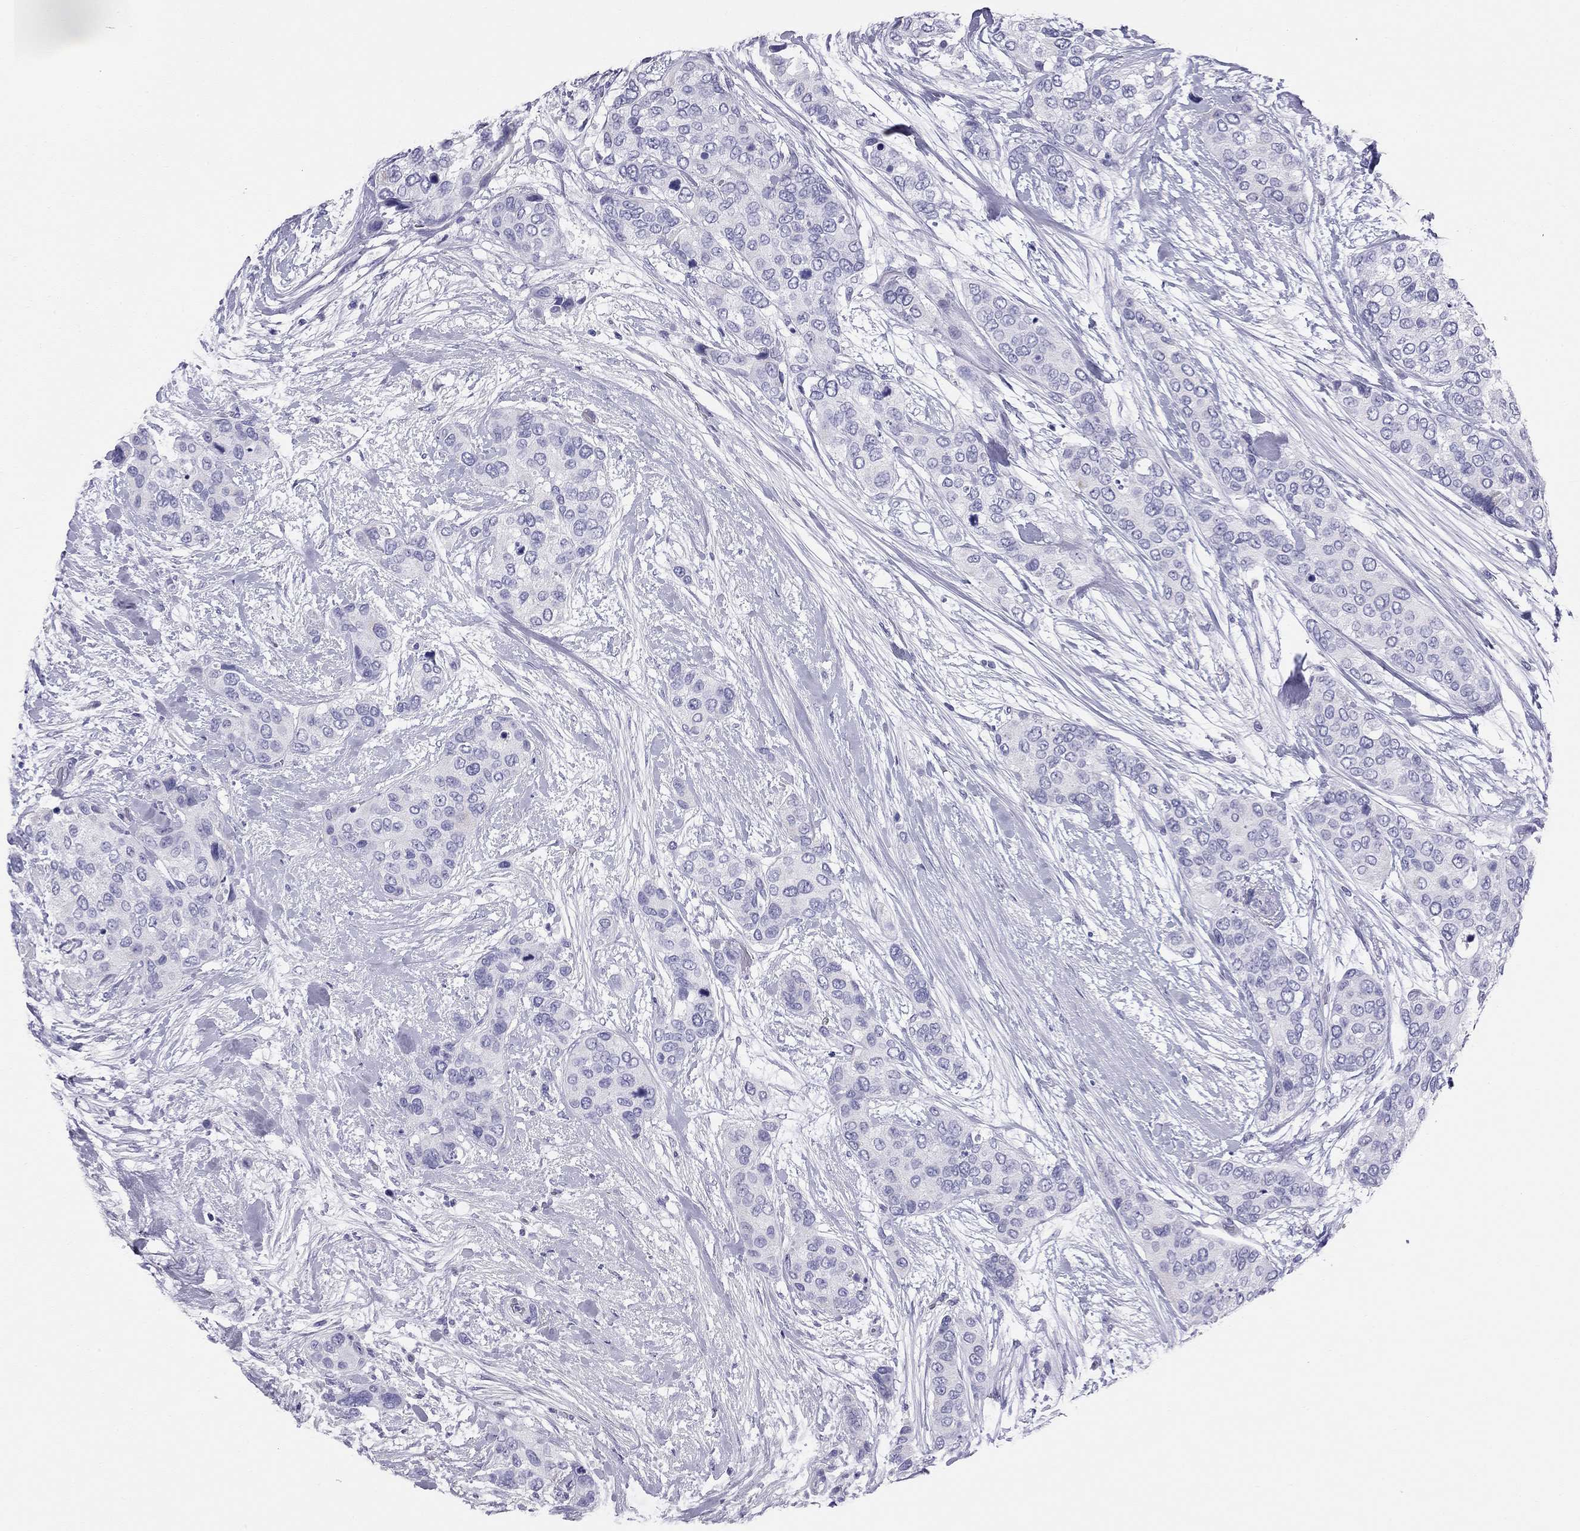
{"staining": {"intensity": "negative", "quantity": "none", "location": "none"}, "tissue": "urothelial cancer", "cell_type": "Tumor cells", "image_type": "cancer", "snomed": [{"axis": "morphology", "description": "Urothelial carcinoma, High grade"}, {"axis": "topography", "description": "Urinary bladder"}], "caption": "Human high-grade urothelial carcinoma stained for a protein using immunohistochemistry exhibits no positivity in tumor cells.", "gene": "TRPM3", "patient": {"sex": "male", "age": 77}}